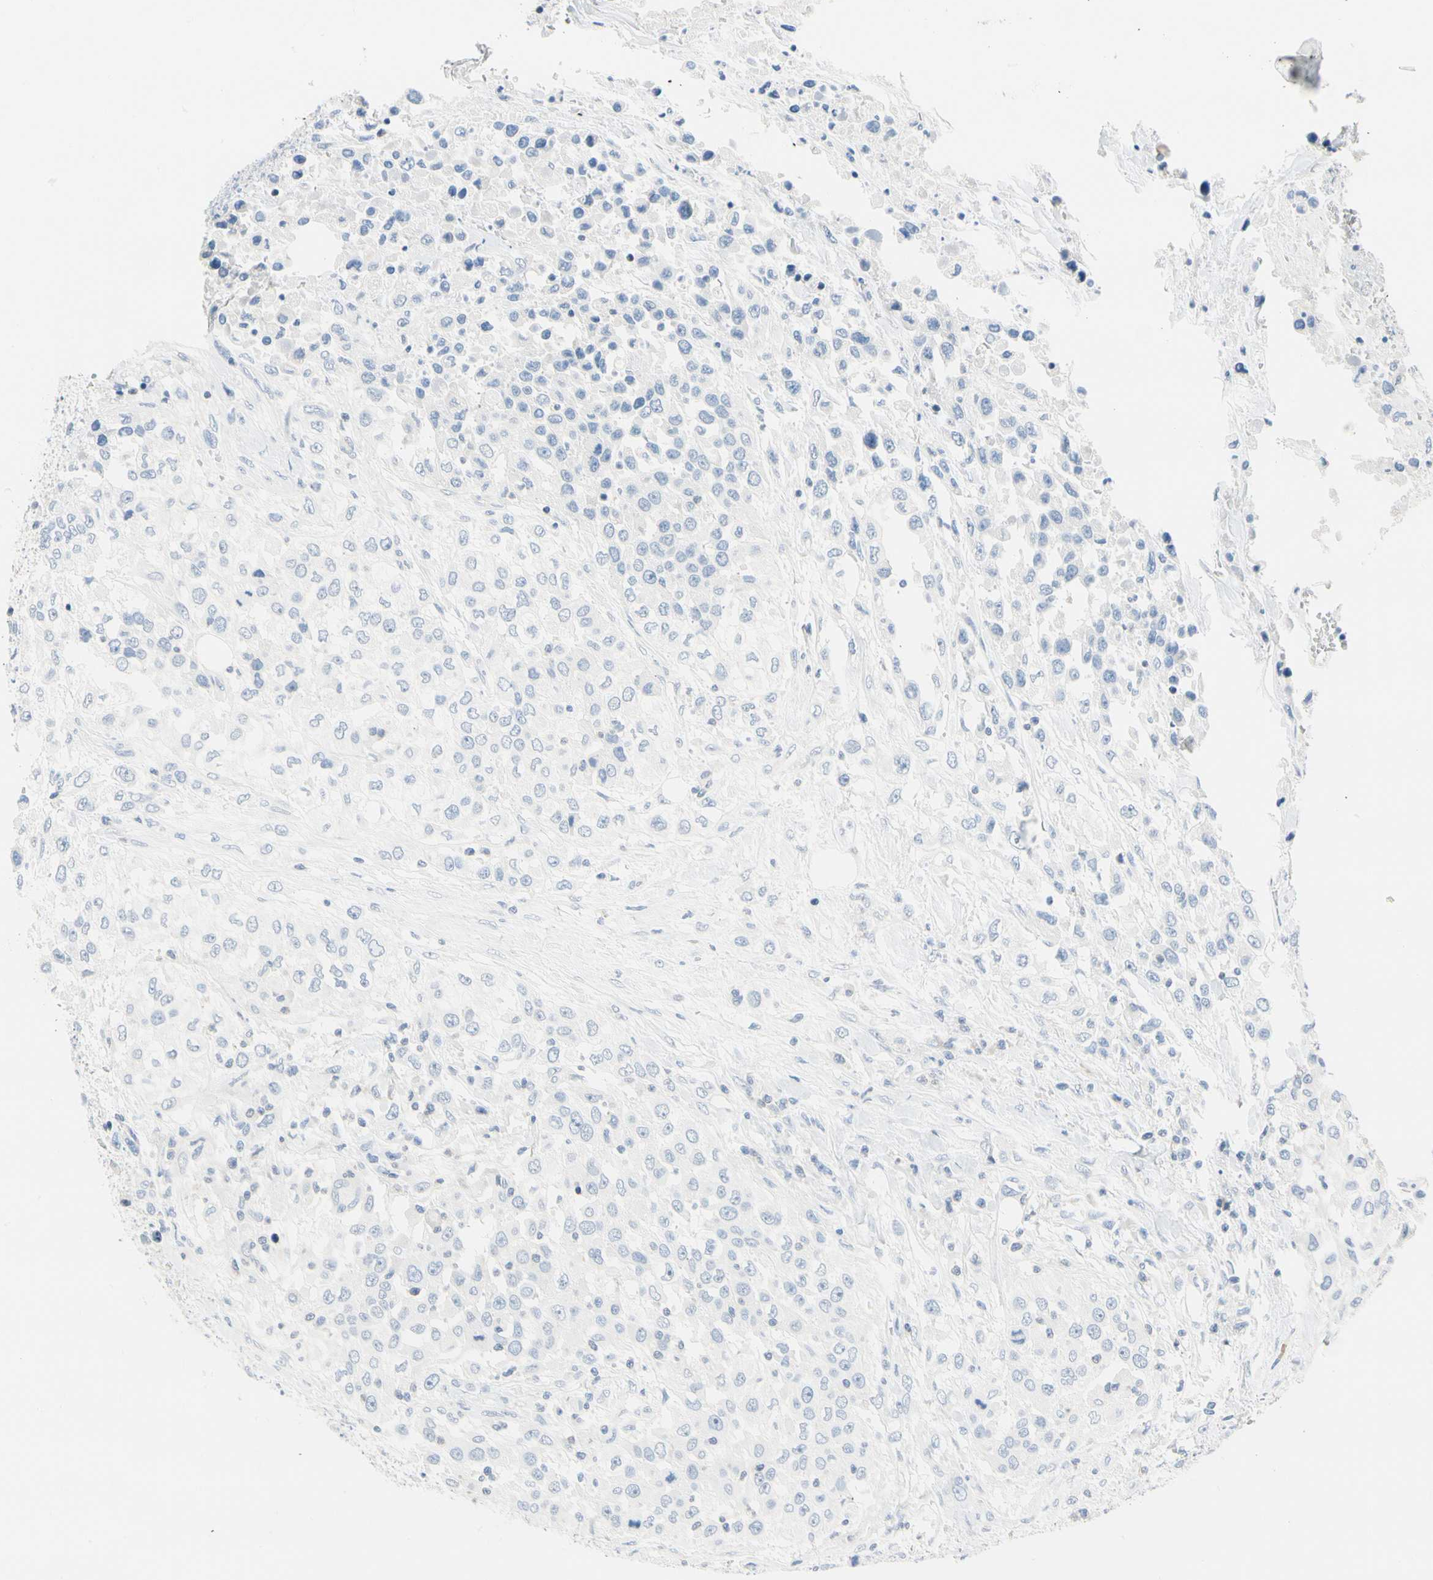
{"staining": {"intensity": "negative", "quantity": "none", "location": "none"}, "tissue": "urothelial cancer", "cell_type": "Tumor cells", "image_type": "cancer", "snomed": [{"axis": "morphology", "description": "Urothelial carcinoma, High grade"}, {"axis": "topography", "description": "Urinary bladder"}], "caption": "The histopathology image shows no staining of tumor cells in high-grade urothelial carcinoma.", "gene": "NFATC2", "patient": {"sex": "female", "age": 80}}